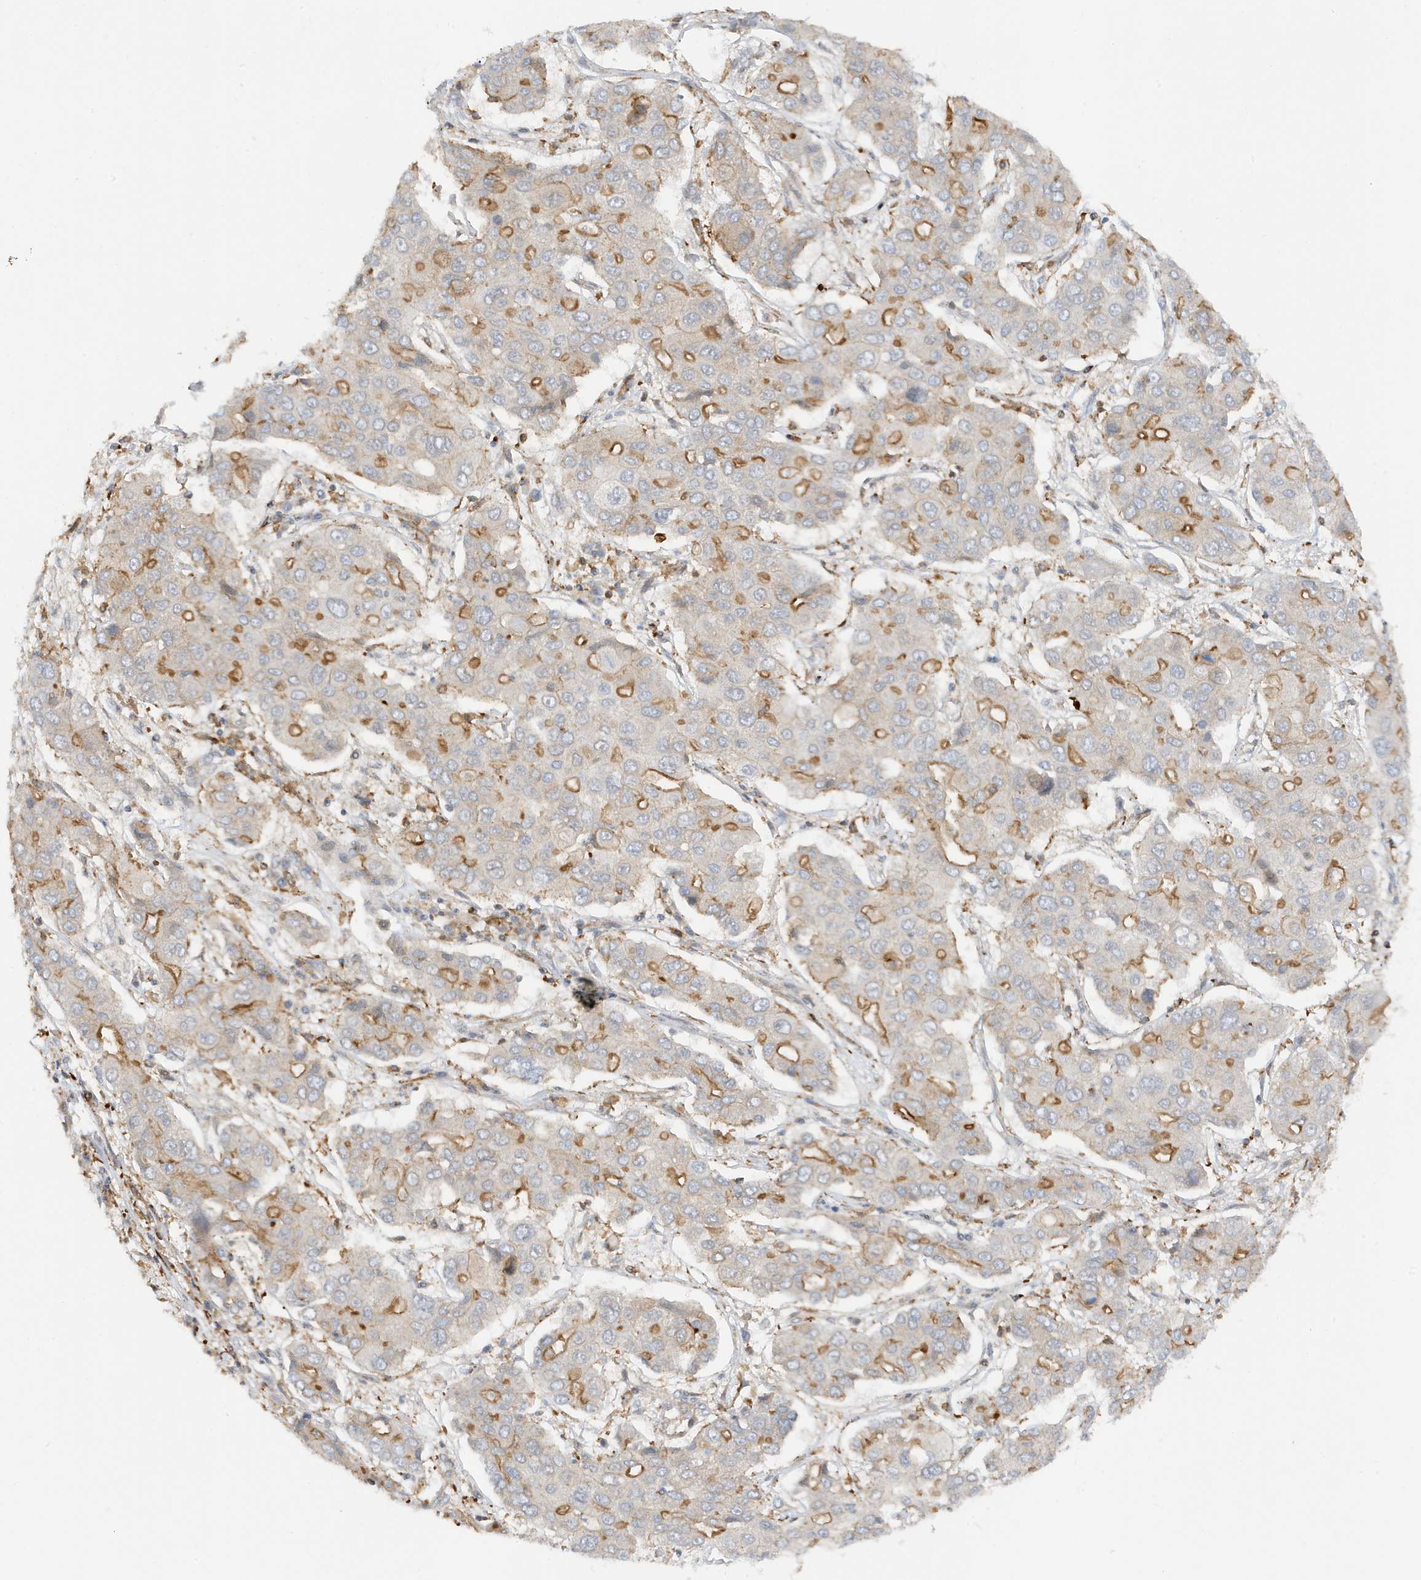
{"staining": {"intensity": "moderate", "quantity": "25%-75%", "location": "cytoplasmic/membranous"}, "tissue": "liver cancer", "cell_type": "Tumor cells", "image_type": "cancer", "snomed": [{"axis": "morphology", "description": "Cholangiocarcinoma"}, {"axis": "topography", "description": "Liver"}], "caption": "A brown stain shows moderate cytoplasmic/membranous positivity of a protein in human liver cancer (cholangiocarcinoma) tumor cells. (IHC, brightfield microscopy, high magnification).", "gene": "TATDN3", "patient": {"sex": "male", "age": 67}}